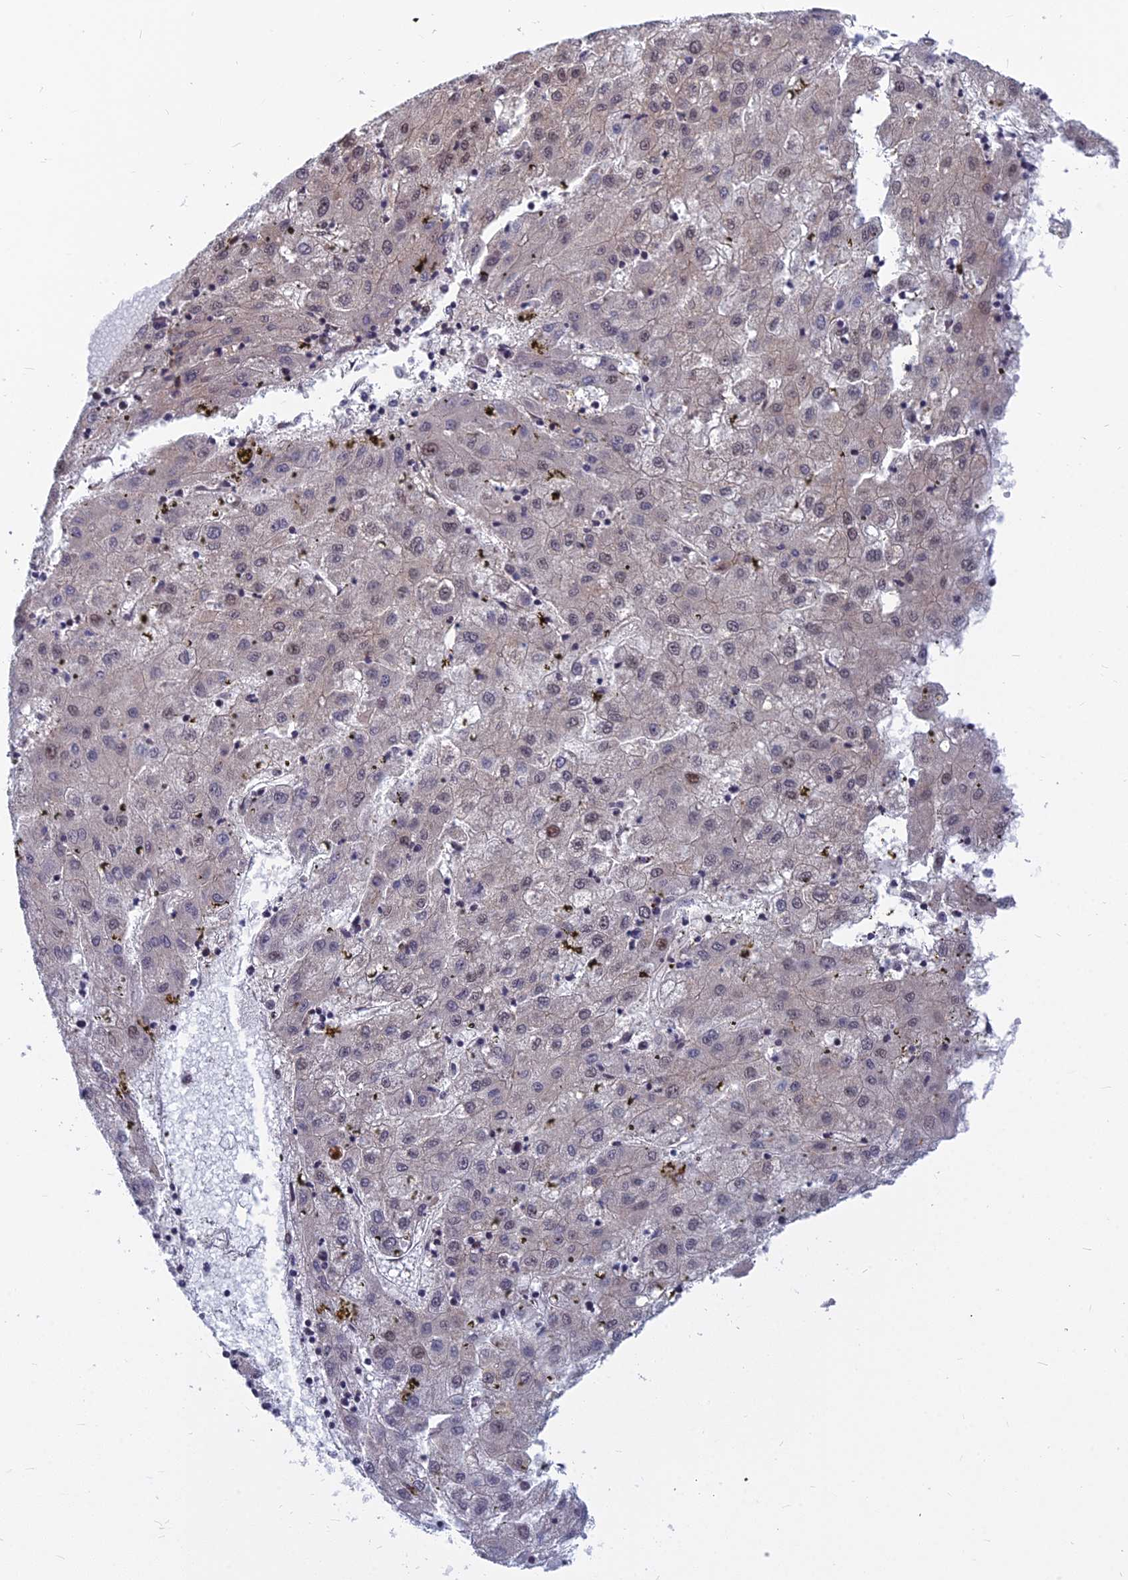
{"staining": {"intensity": "weak", "quantity": "<25%", "location": "nuclear"}, "tissue": "liver cancer", "cell_type": "Tumor cells", "image_type": "cancer", "snomed": [{"axis": "morphology", "description": "Carcinoma, Hepatocellular, NOS"}, {"axis": "topography", "description": "Liver"}], "caption": "High magnification brightfield microscopy of liver cancer (hepatocellular carcinoma) stained with DAB (3,3'-diaminobenzidine) (brown) and counterstained with hematoxylin (blue): tumor cells show no significant positivity.", "gene": "COMMD2", "patient": {"sex": "male", "age": 72}}